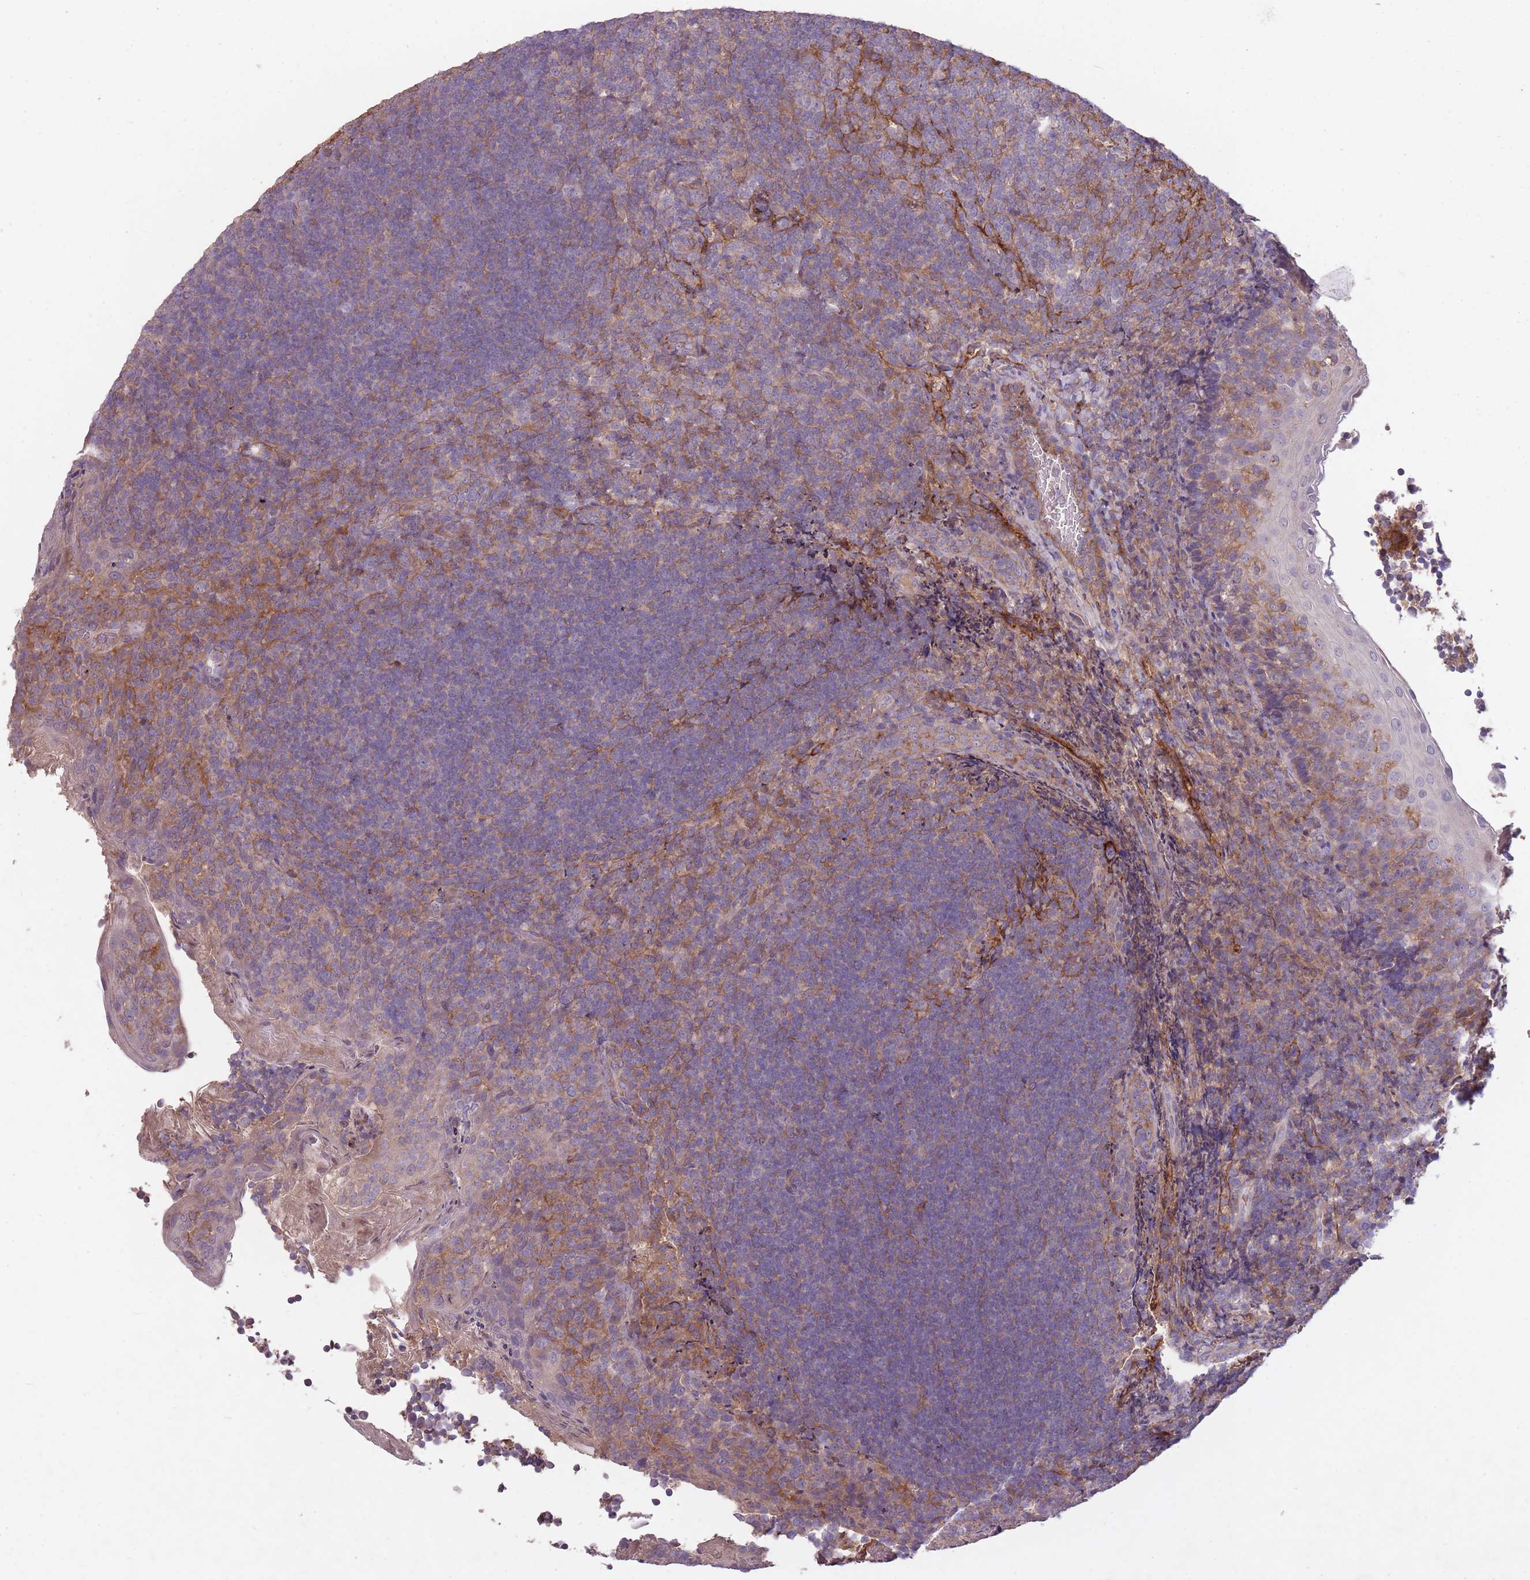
{"staining": {"intensity": "weak", "quantity": "25%-75%", "location": "cytoplasmic/membranous"}, "tissue": "tonsil", "cell_type": "Germinal center cells", "image_type": "normal", "snomed": [{"axis": "morphology", "description": "Normal tissue, NOS"}, {"axis": "topography", "description": "Tonsil"}], "caption": "Immunohistochemical staining of unremarkable tonsil displays low levels of weak cytoplasmic/membranous expression in about 25%-75% of germinal center cells. The staining was performed using DAB to visualize the protein expression in brown, while the nuclei were stained in blue with hematoxylin (Magnification: 20x).", "gene": "OR2V1", "patient": {"sex": "female", "age": 10}}